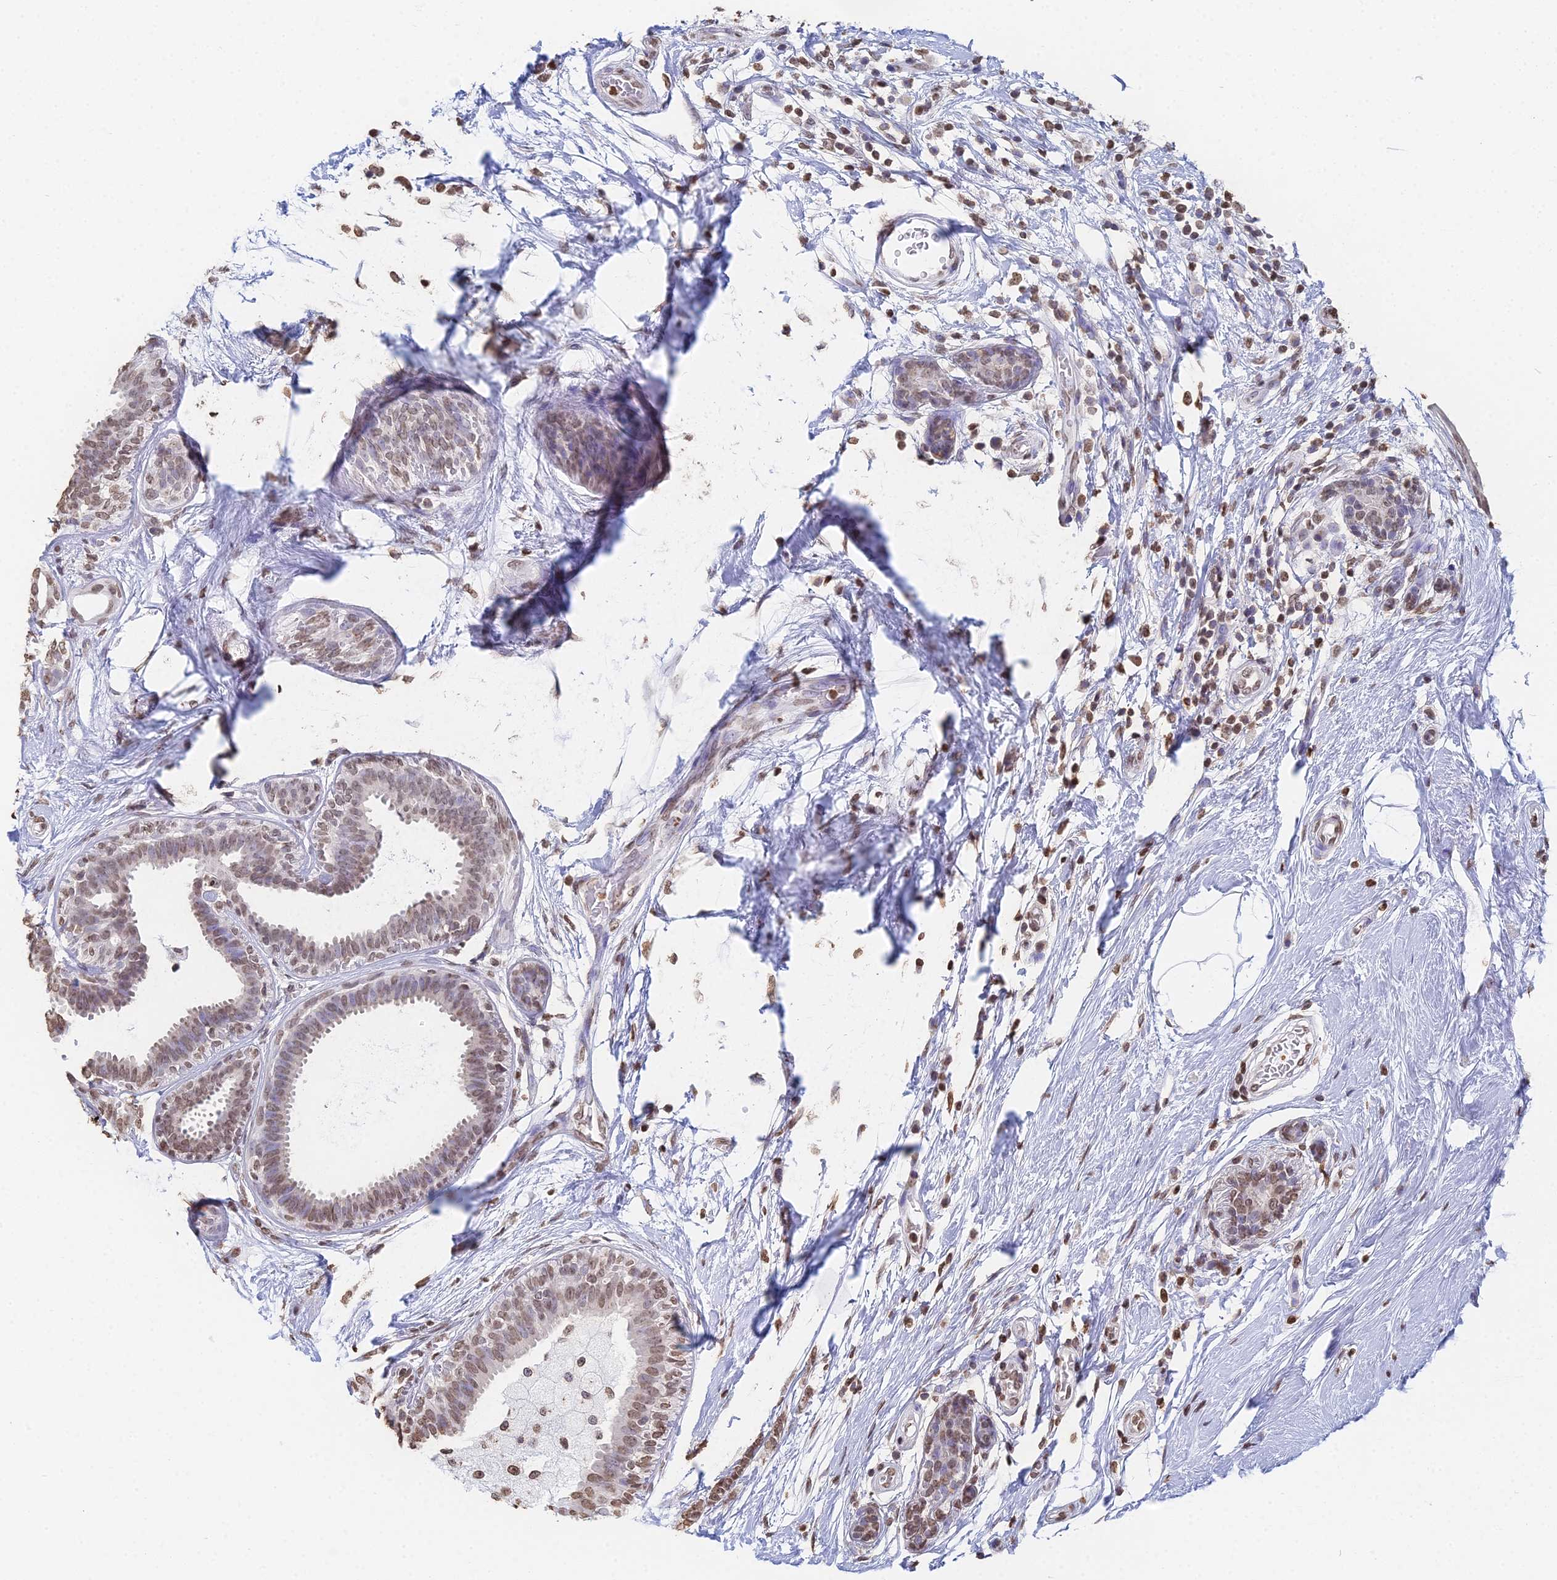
{"staining": {"intensity": "weak", "quantity": "25%-75%", "location": "nuclear"}, "tissue": "breast cancer", "cell_type": "Tumor cells", "image_type": "cancer", "snomed": [{"axis": "morphology", "description": "Lobular carcinoma"}, {"axis": "topography", "description": "Breast"}], "caption": "Breast cancer (lobular carcinoma) stained for a protein exhibits weak nuclear positivity in tumor cells.", "gene": "GBP3", "patient": {"sex": "female", "age": 58}}